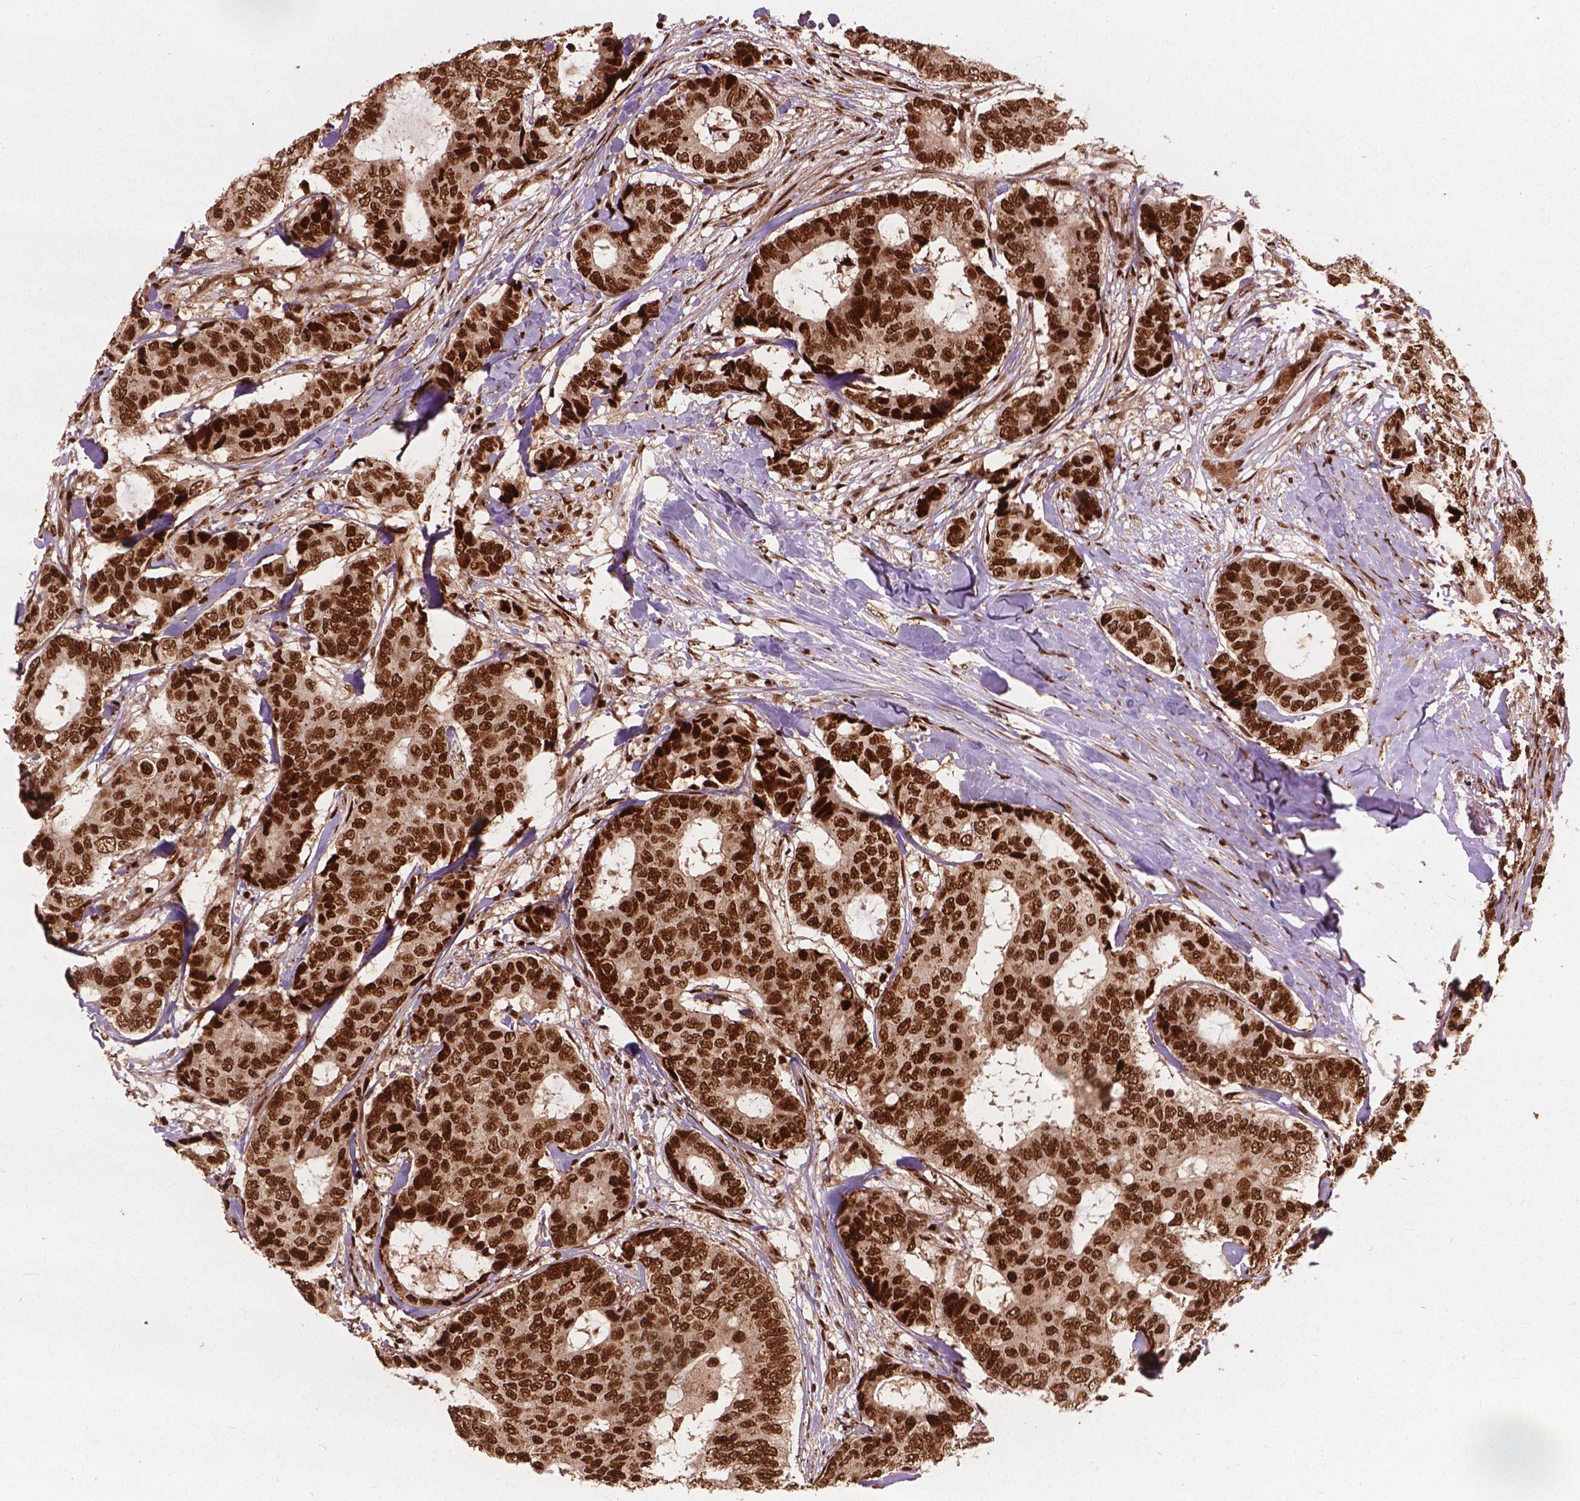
{"staining": {"intensity": "moderate", "quantity": ">75%", "location": "nuclear"}, "tissue": "breast cancer", "cell_type": "Tumor cells", "image_type": "cancer", "snomed": [{"axis": "morphology", "description": "Duct carcinoma"}, {"axis": "topography", "description": "Breast"}], "caption": "This is a micrograph of immunohistochemistry (IHC) staining of breast cancer (infiltrating ductal carcinoma), which shows moderate positivity in the nuclear of tumor cells.", "gene": "ANP32B", "patient": {"sex": "female", "age": 75}}